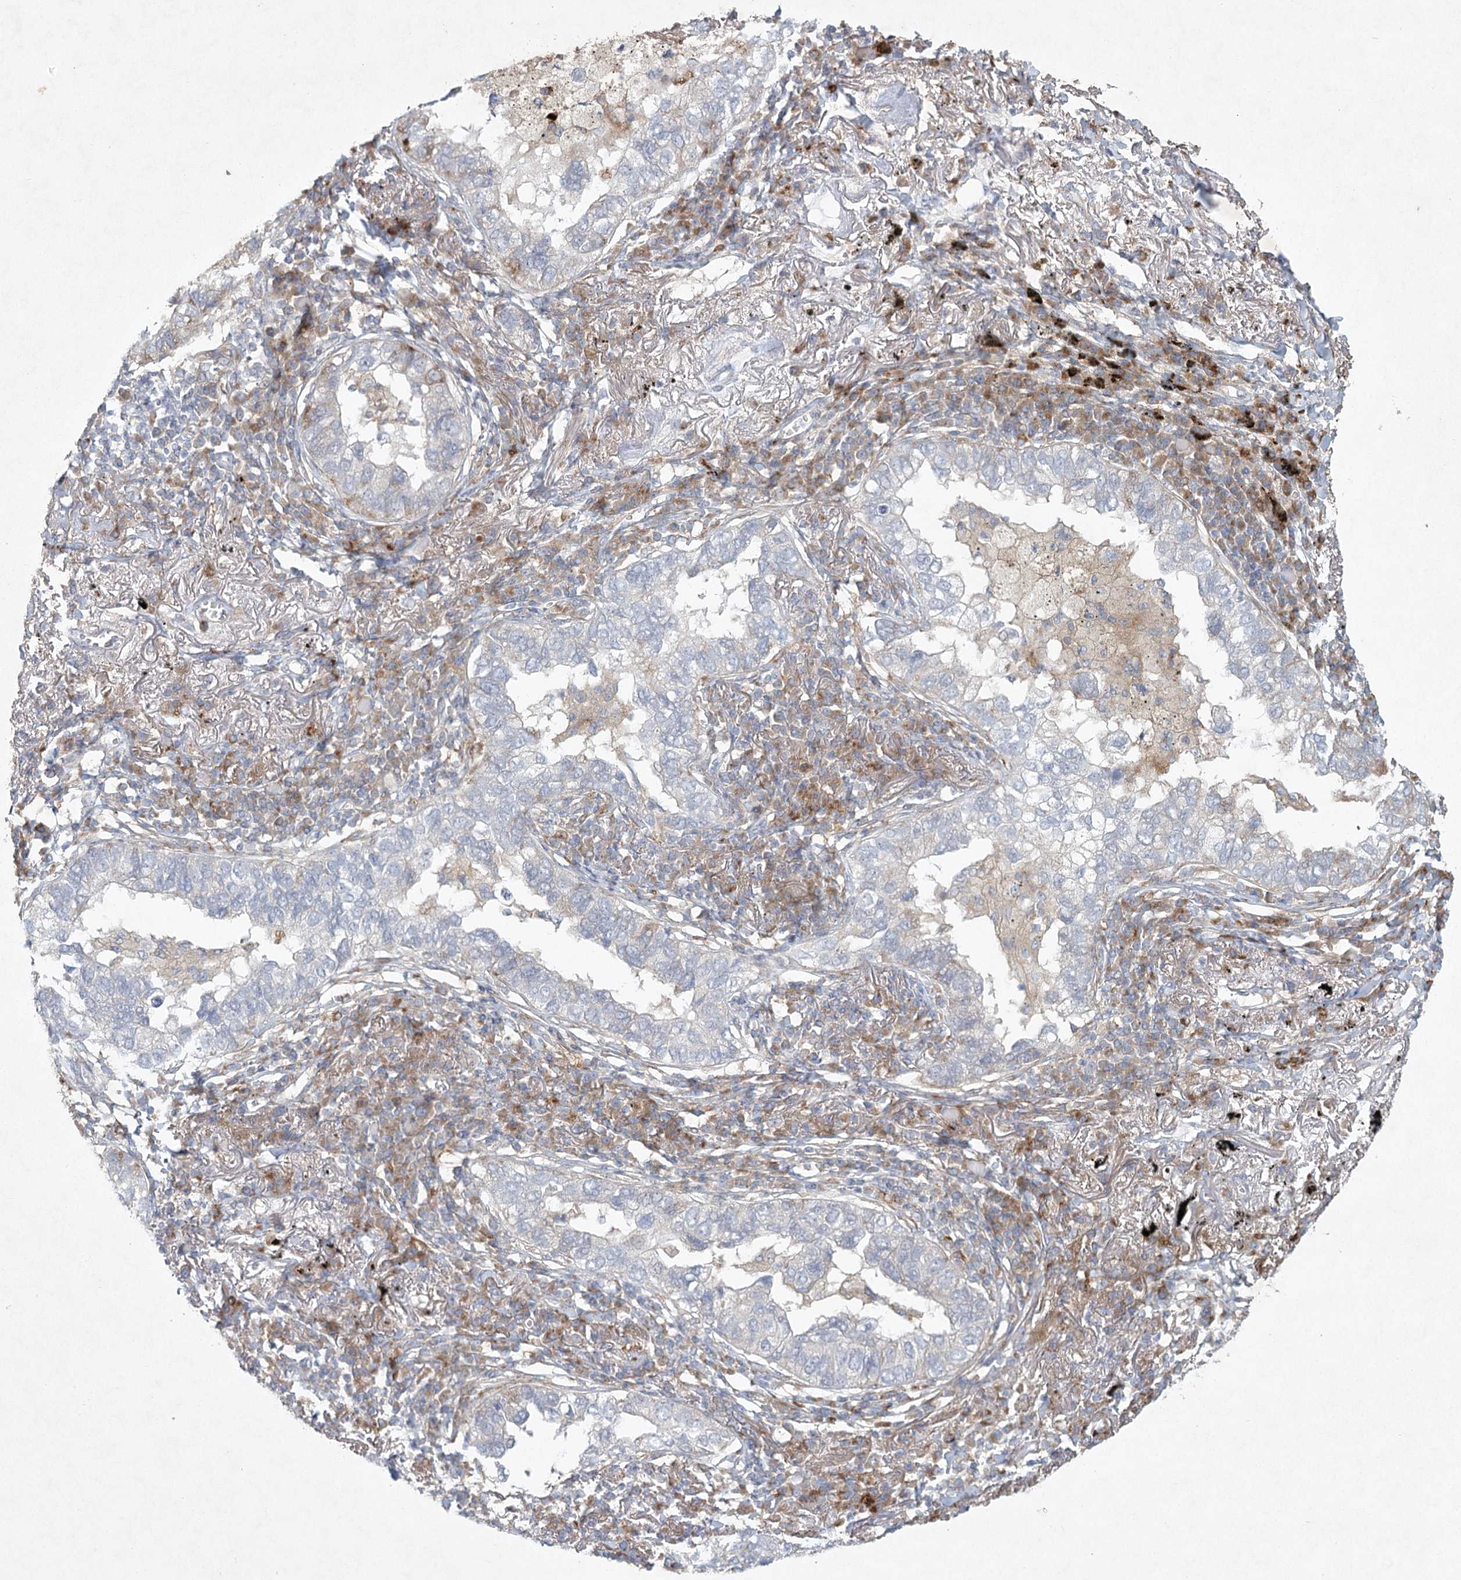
{"staining": {"intensity": "negative", "quantity": "none", "location": "none"}, "tissue": "lung cancer", "cell_type": "Tumor cells", "image_type": "cancer", "snomed": [{"axis": "morphology", "description": "Adenocarcinoma, NOS"}, {"axis": "topography", "description": "Lung"}], "caption": "This is an immunohistochemistry image of lung cancer. There is no expression in tumor cells.", "gene": "FAM110C", "patient": {"sex": "male", "age": 65}}